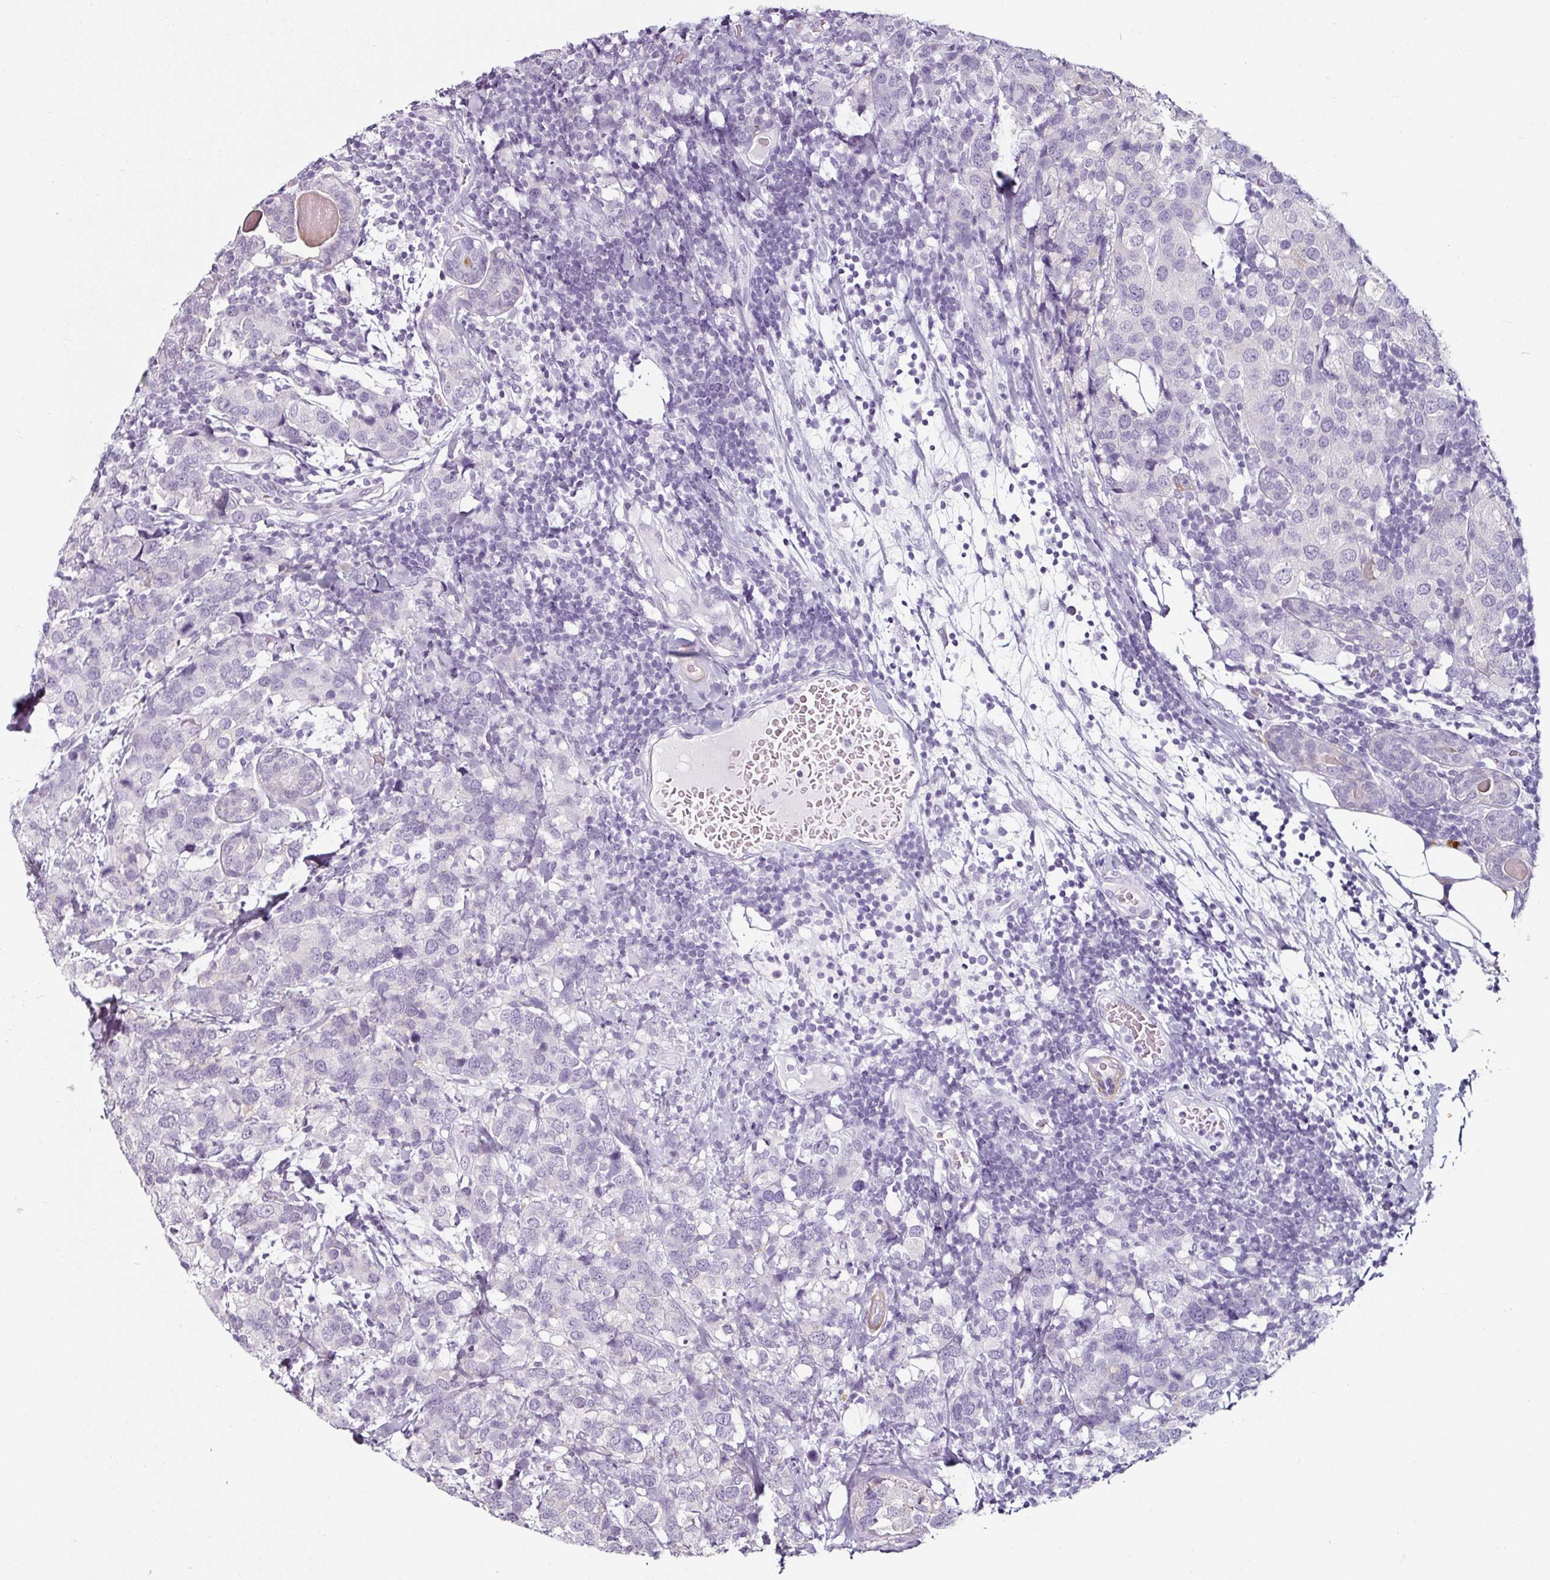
{"staining": {"intensity": "negative", "quantity": "none", "location": "none"}, "tissue": "breast cancer", "cell_type": "Tumor cells", "image_type": "cancer", "snomed": [{"axis": "morphology", "description": "Lobular carcinoma"}, {"axis": "topography", "description": "Breast"}], "caption": "Immunohistochemistry photomicrograph of neoplastic tissue: human breast lobular carcinoma stained with DAB (3,3'-diaminobenzidine) exhibits no significant protein staining in tumor cells.", "gene": "CAP2", "patient": {"sex": "female", "age": 59}}